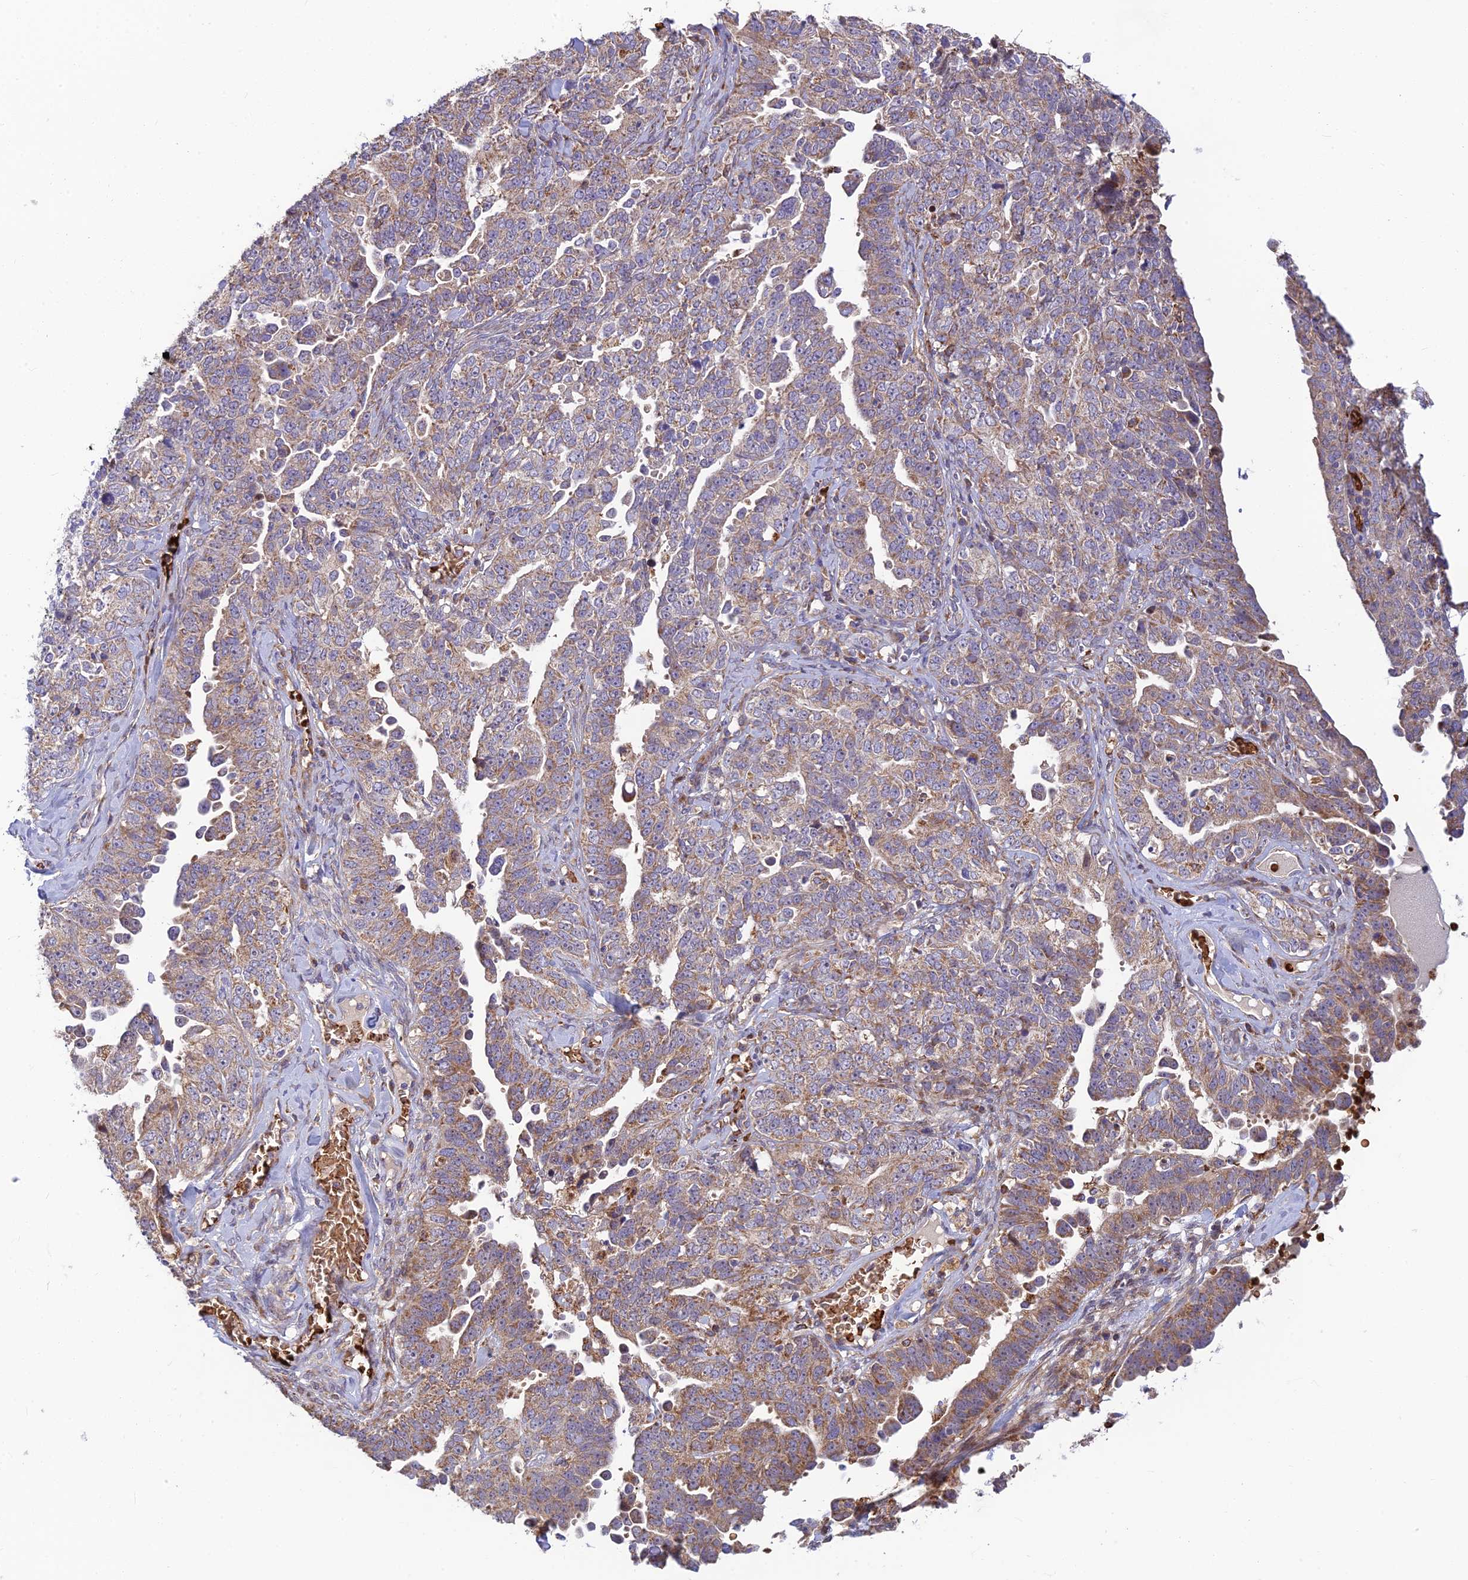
{"staining": {"intensity": "weak", "quantity": ">75%", "location": "cytoplasmic/membranous"}, "tissue": "ovarian cancer", "cell_type": "Tumor cells", "image_type": "cancer", "snomed": [{"axis": "morphology", "description": "Carcinoma, endometroid"}, {"axis": "topography", "description": "Ovary"}], "caption": "Ovarian cancer (endometroid carcinoma) stained with immunohistochemistry reveals weak cytoplasmic/membranous staining in about >75% of tumor cells. The staining is performed using DAB (3,3'-diaminobenzidine) brown chromogen to label protein expression. The nuclei are counter-stained blue using hematoxylin.", "gene": "UFSP2", "patient": {"sex": "female", "age": 62}}